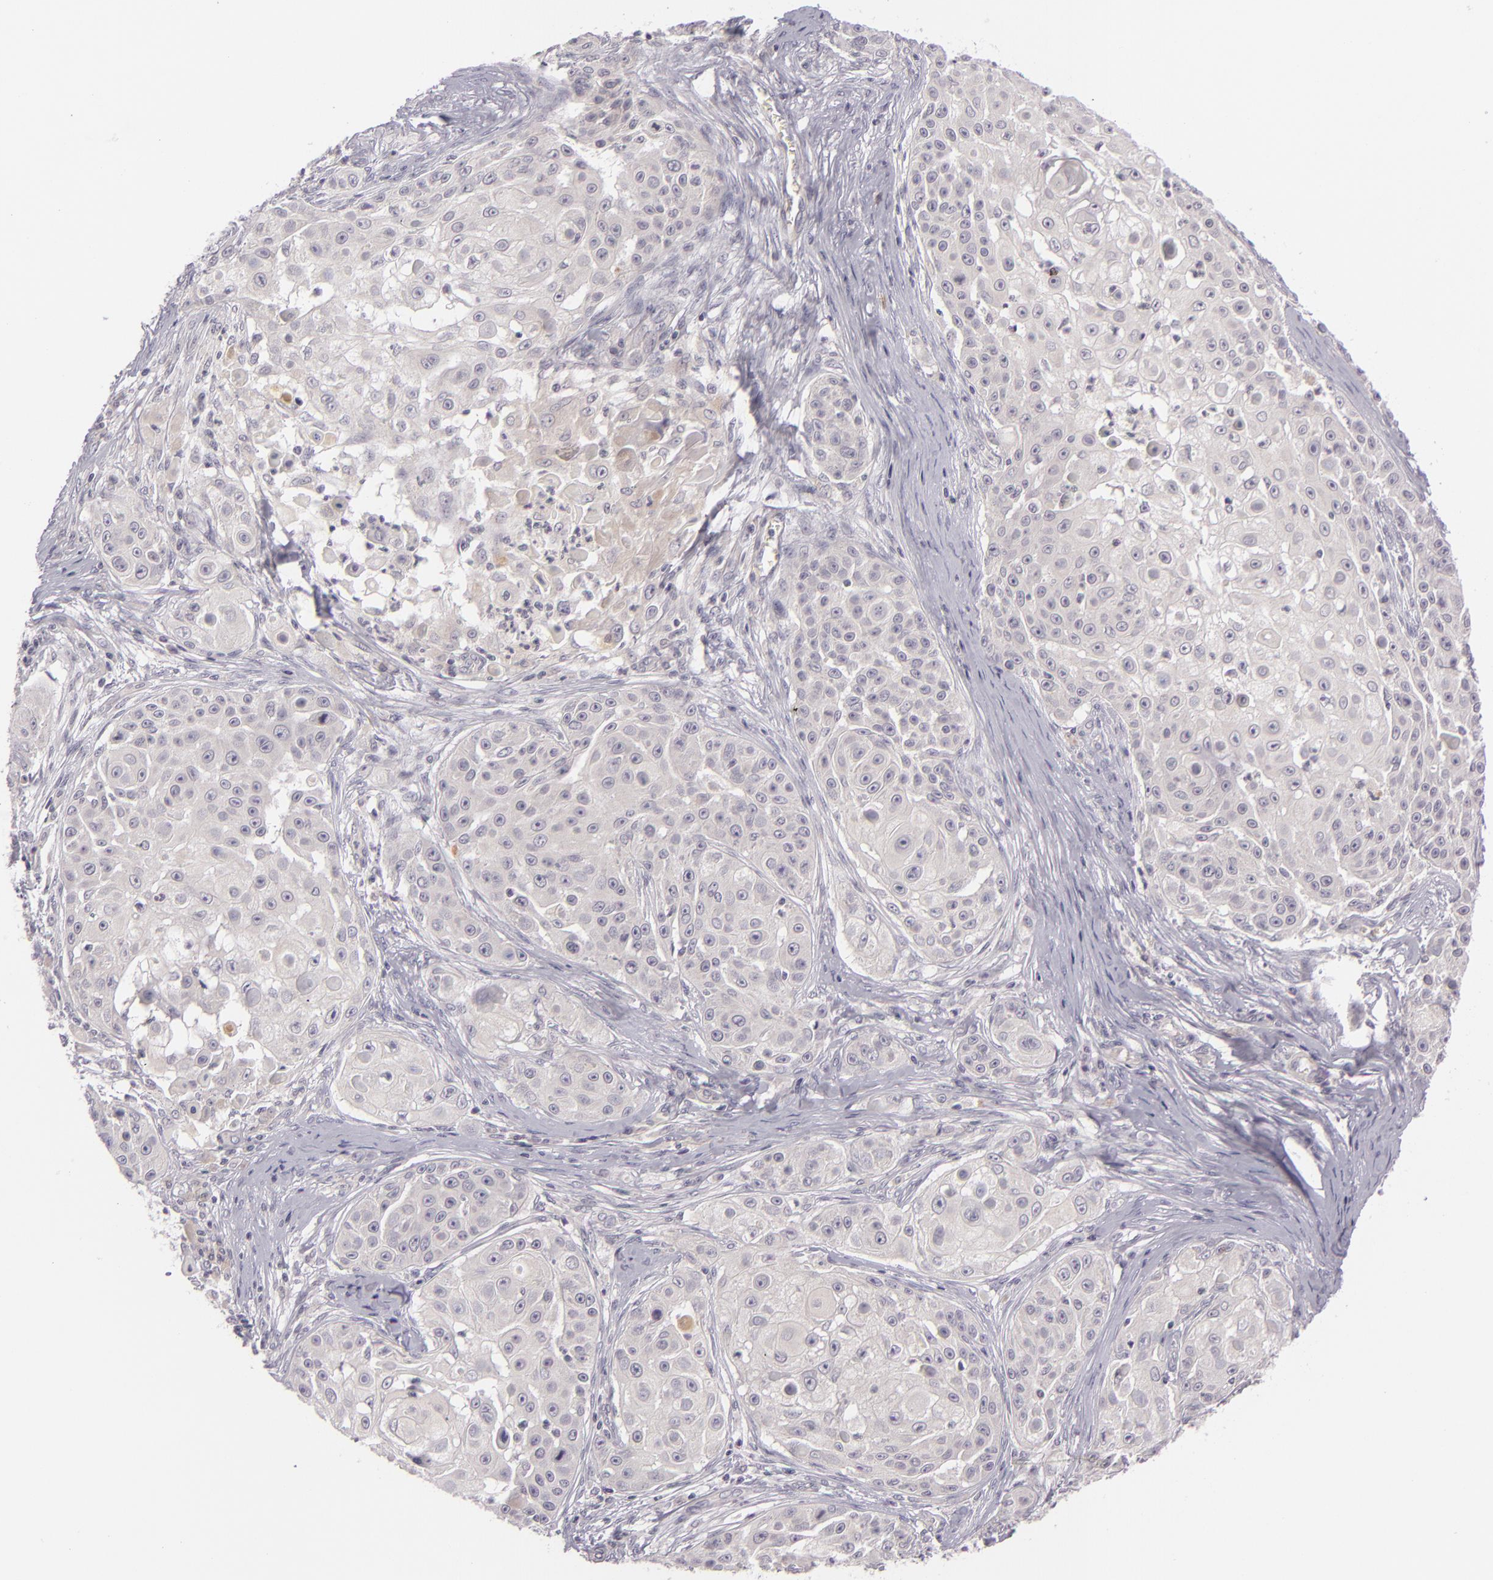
{"staining": {"intensity": "negative", "quantity": "none", "location": "none"}, "tissue": "skin cancer", "cell_type": "Tumor cells", "image_type": "cancer", "snomed": [{"axis": "morphology", "description": "Squamous cell carcinoma, NOS"}, {"axis": "topography", "description": "Skin"}], "caption": "The immunohistochemistry histopathology image has no significant staining in tumor cells of skin cancer (squamous cell carcinoma) tissue.", "gene": "DAG1", "patient": {"sex": "female", "age": 57}}